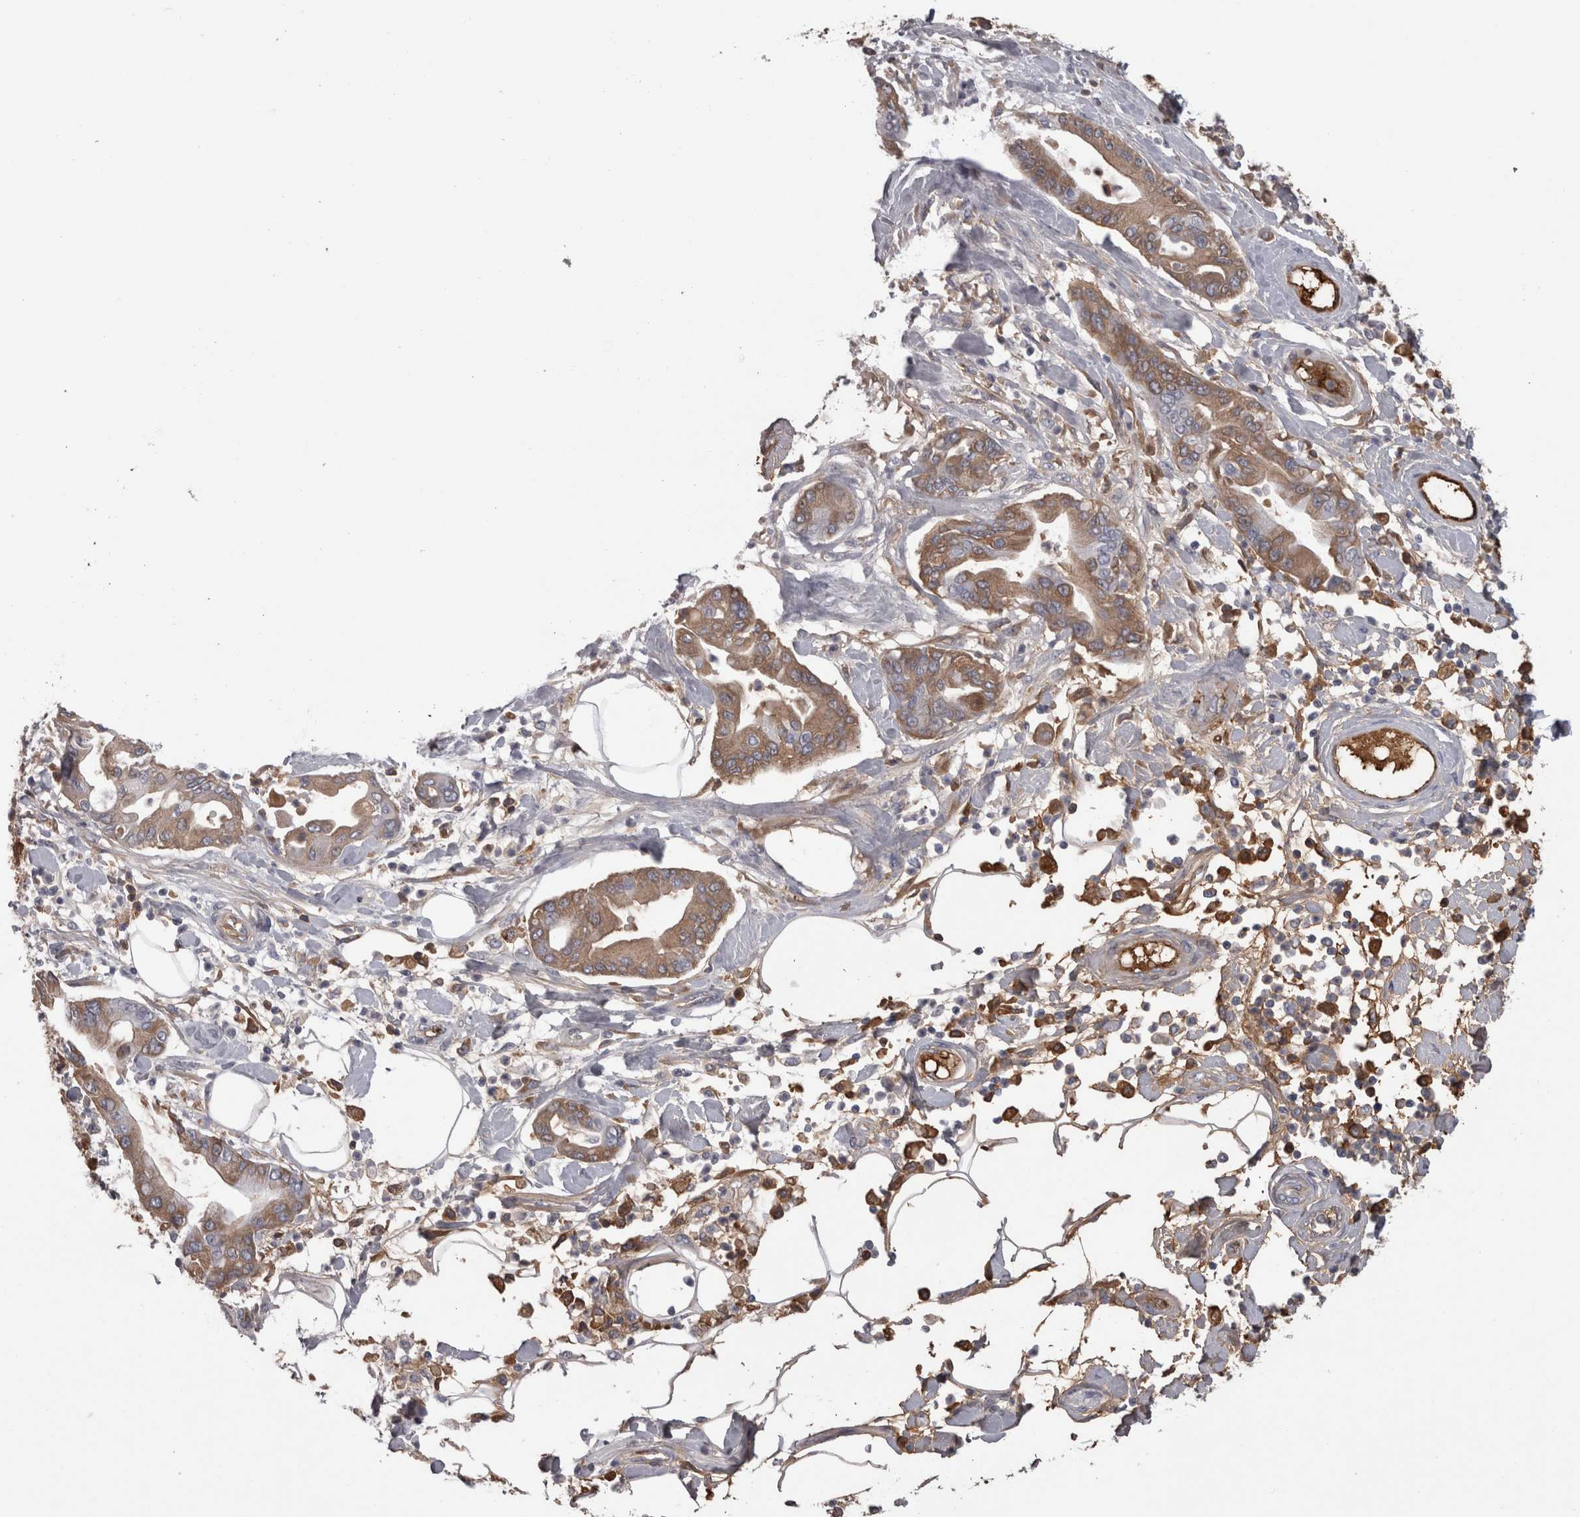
{"staining": {"intensity": "moderate", "quantity": "25%-75%", "location": "cytoplasmic/membranous"}, "tissue": "pancreatic cancer", "cell_type": "Tumor cells", "image_type": "cancer", "snomed": [{"axis": "morphology", "description": "Adenocarcinoma, NOS"}, {"axis": "morphology", "description": "Adenocarcinoma, metastatic, NOS"}, {"axis": "topography", "description": "Lymph node"}, {"axis": "topography", "description": "Pancreas"}, {"axis": "topography", "description": "Duodenum"}], "caption": "Human pancreatic cancer stained with a brown dye shows moderate cytoplasmic/membranous positive positivity in about 25%-75% of tumor cells.", "gene": "SAA4", "patient": {"sex": "female", "age": 64}}